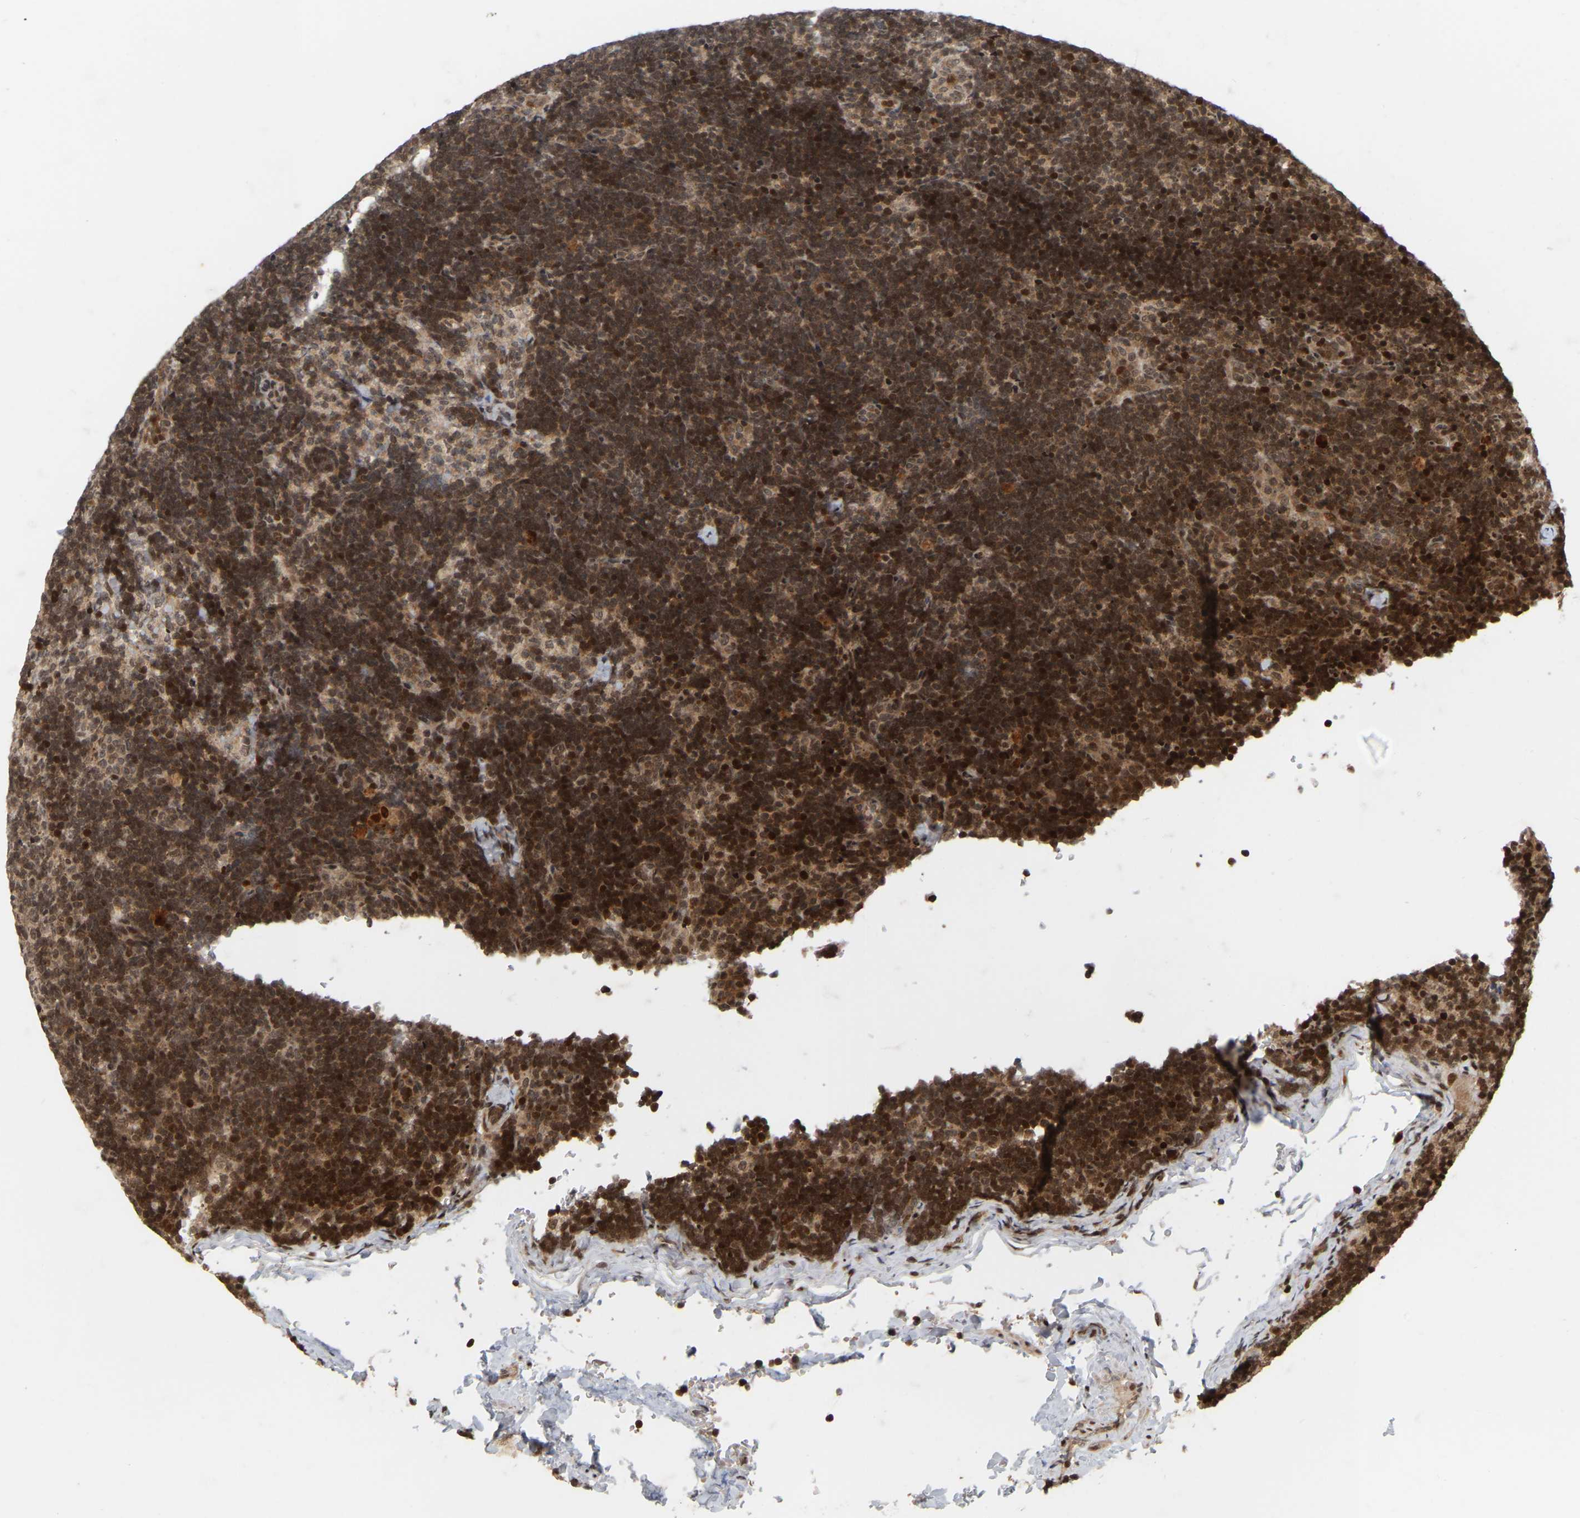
{"staining": {"intensity": "strong", "quantity": "25%-75%", "location": "nuclear"}, "tissue": "lymph node", "cell_type": "Non-germinal center cells", "image_type": "normal", "snomed": [{"axis": "morphology", "description": "Normal tissue, NOS"}, {"axis": "topography", "description": "Lymph node"}], "caption": "Benign lymph node exhibits strong nuclear positivity in approximately 25%-75% of non-germinal center cells (Brightfield microscopy of DAB IHC at high magnification)..", "gene": "NFE2L2", "patient": {"sex": "female", "age": 14}}